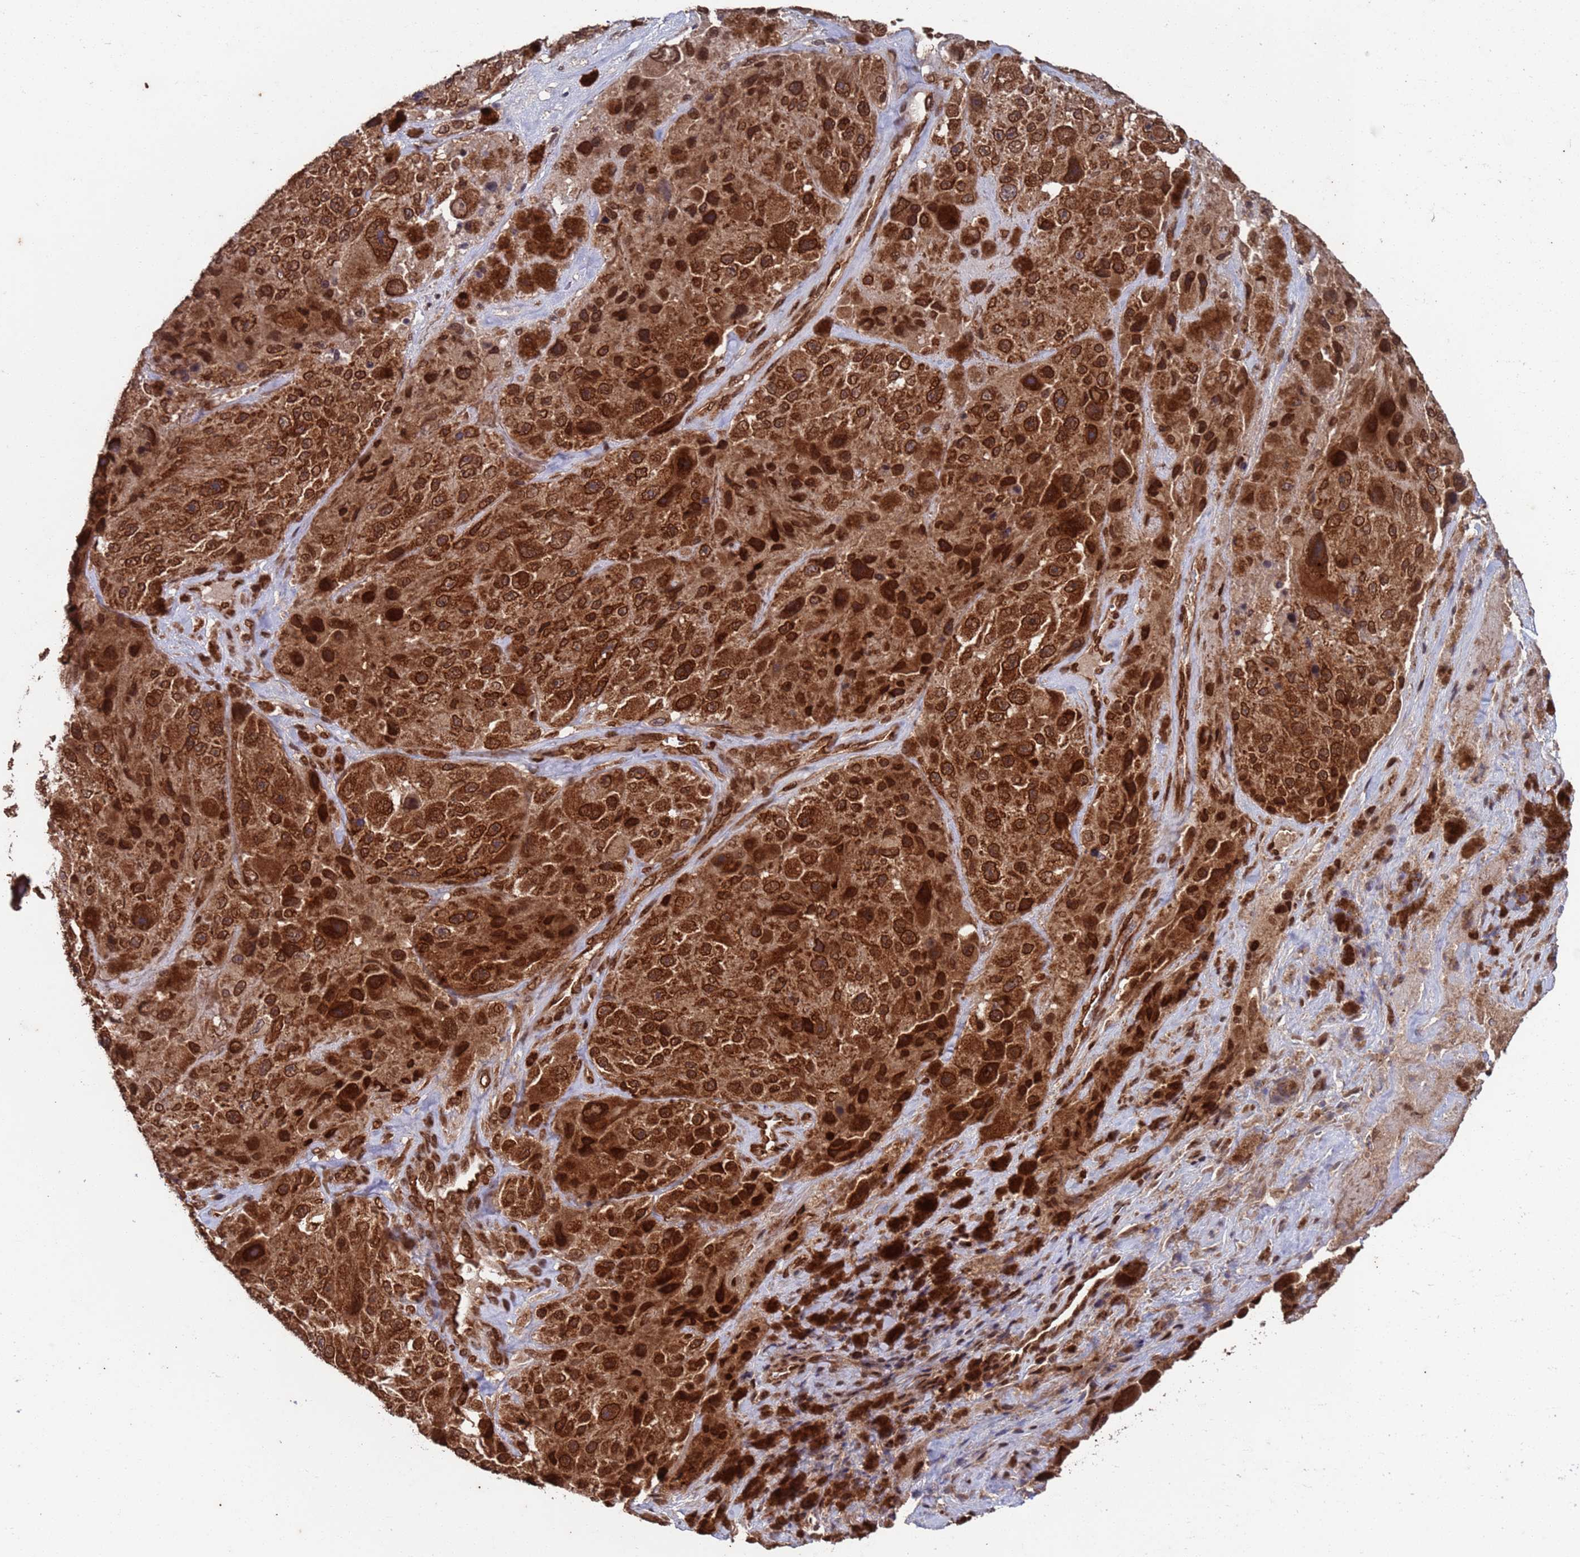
{"staining": {"intensity": "strong", "quantity": ">75%", "location": "cytoplasmic/membranous,nuclear"}, "tissue": "melanoma", "cell_type": "Tumor cells", "image_type": "cancer", "snomed": [{"axis": "morphology", "description": "Malignant melanoma, Metastatic site"}, {"axis": "topography", "description": "Lymph node"}], "caption": "Immunohistochemistry (IHC) of human malignant melanoma (metastatic site) shows high levels of strong cytoplasmic/membranous and nuclear staining in about >75% of tumor cells.", "gene": "FUBP3", "patient": {"sex": "male", "age": 62}}